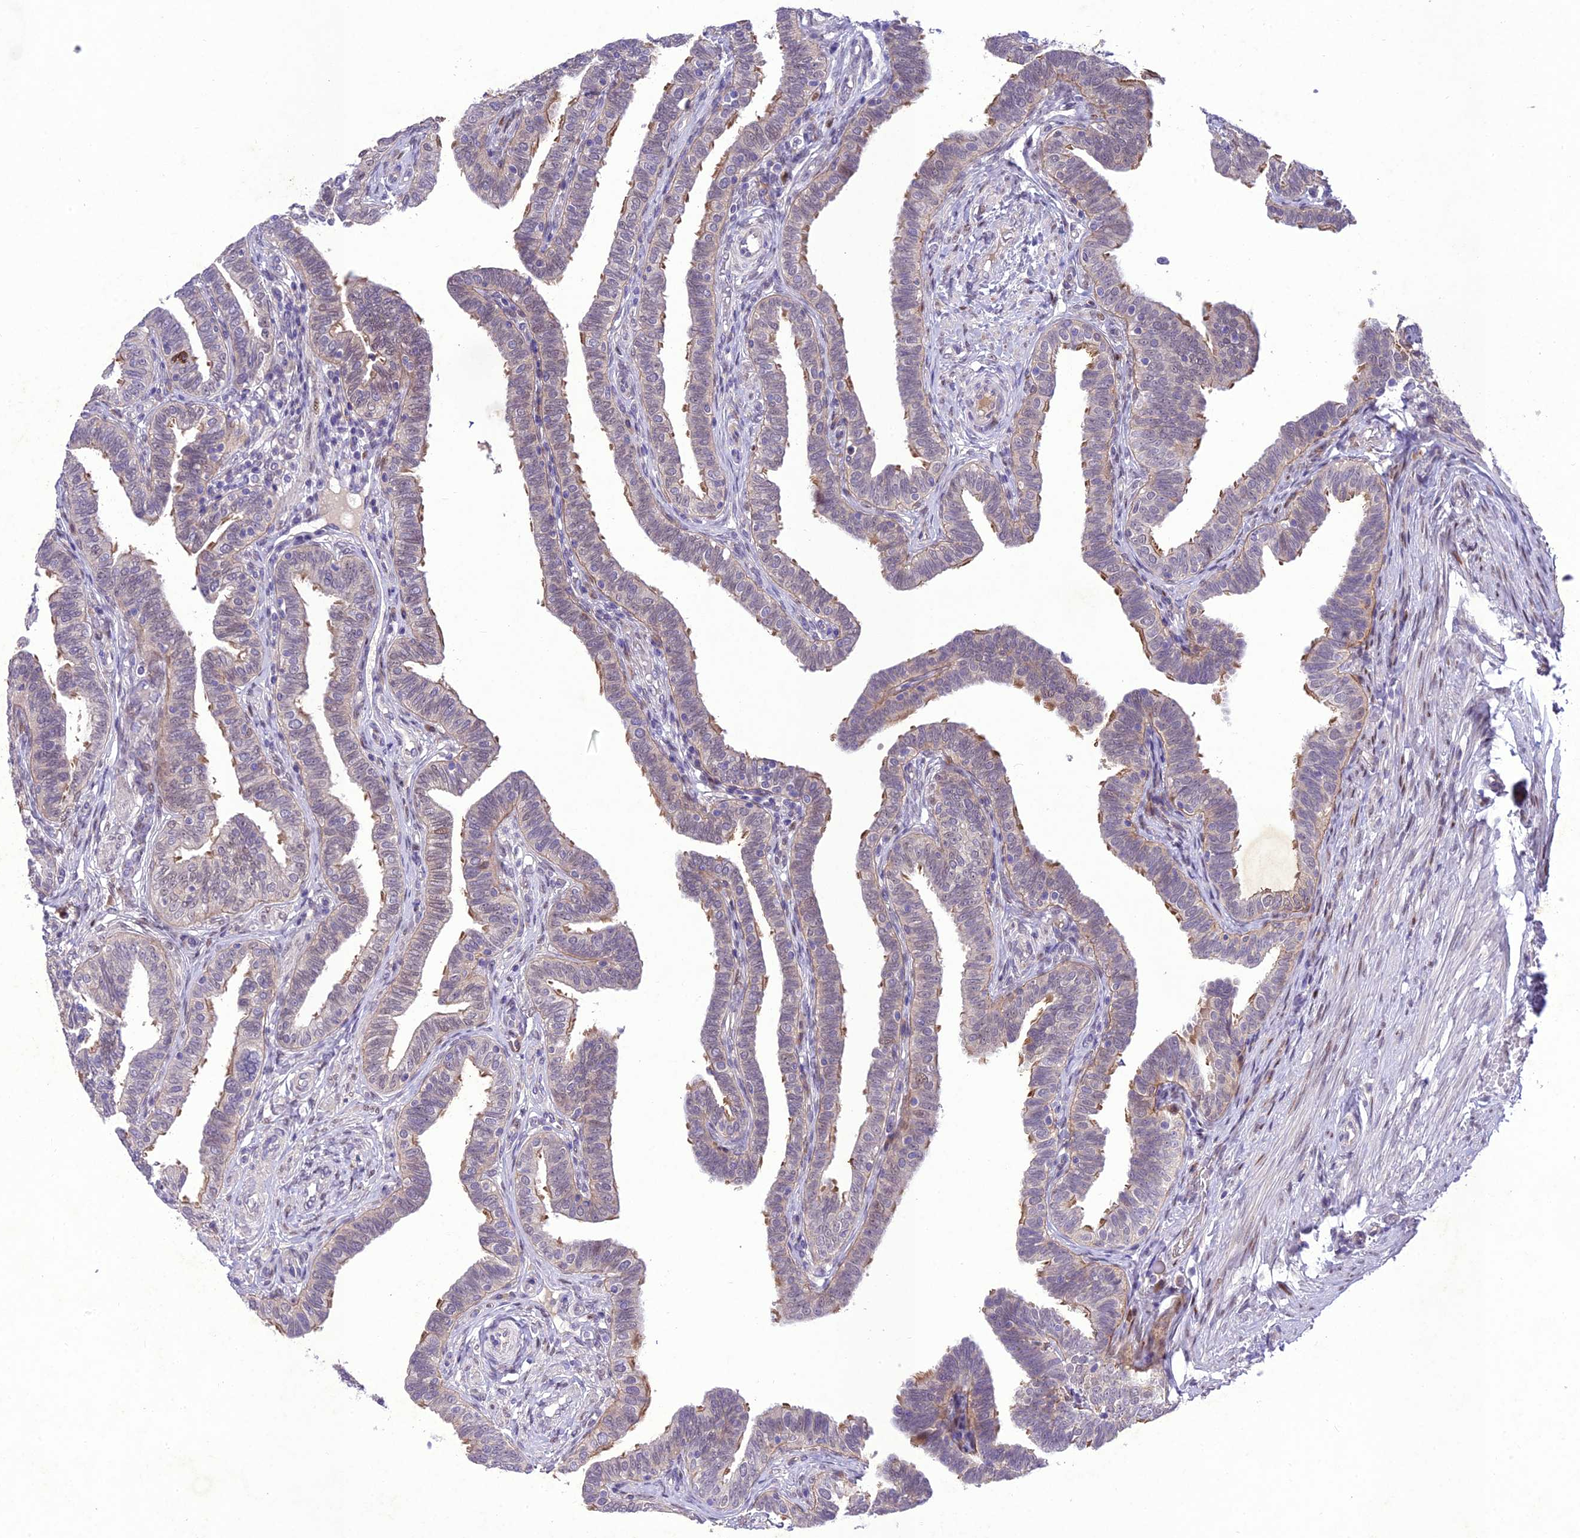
{"staining": {"intensity": "moderate", "quantity": "<25%", "location": "cytoplasmic/membranous,nuclear"}, "tissue": "fallopian tube", "cell_type": "Glandular cells", "image_type": "normal", "snomed": [{"axis": "morphology", "description": "Normal tissue, NOS"}, {"axis": "topography", "description": "Fallopian tube"}], "caption": "Glandular cells show low levels of moderate cytoplasmic/membranous,nuclear positivity in approximately <25% of cells in benign human fallopian tube. (IHC, brightfield microscopy, high magnification).", "gene": "ANKRD52", "patient": {"sex": "female", "age": 39}}